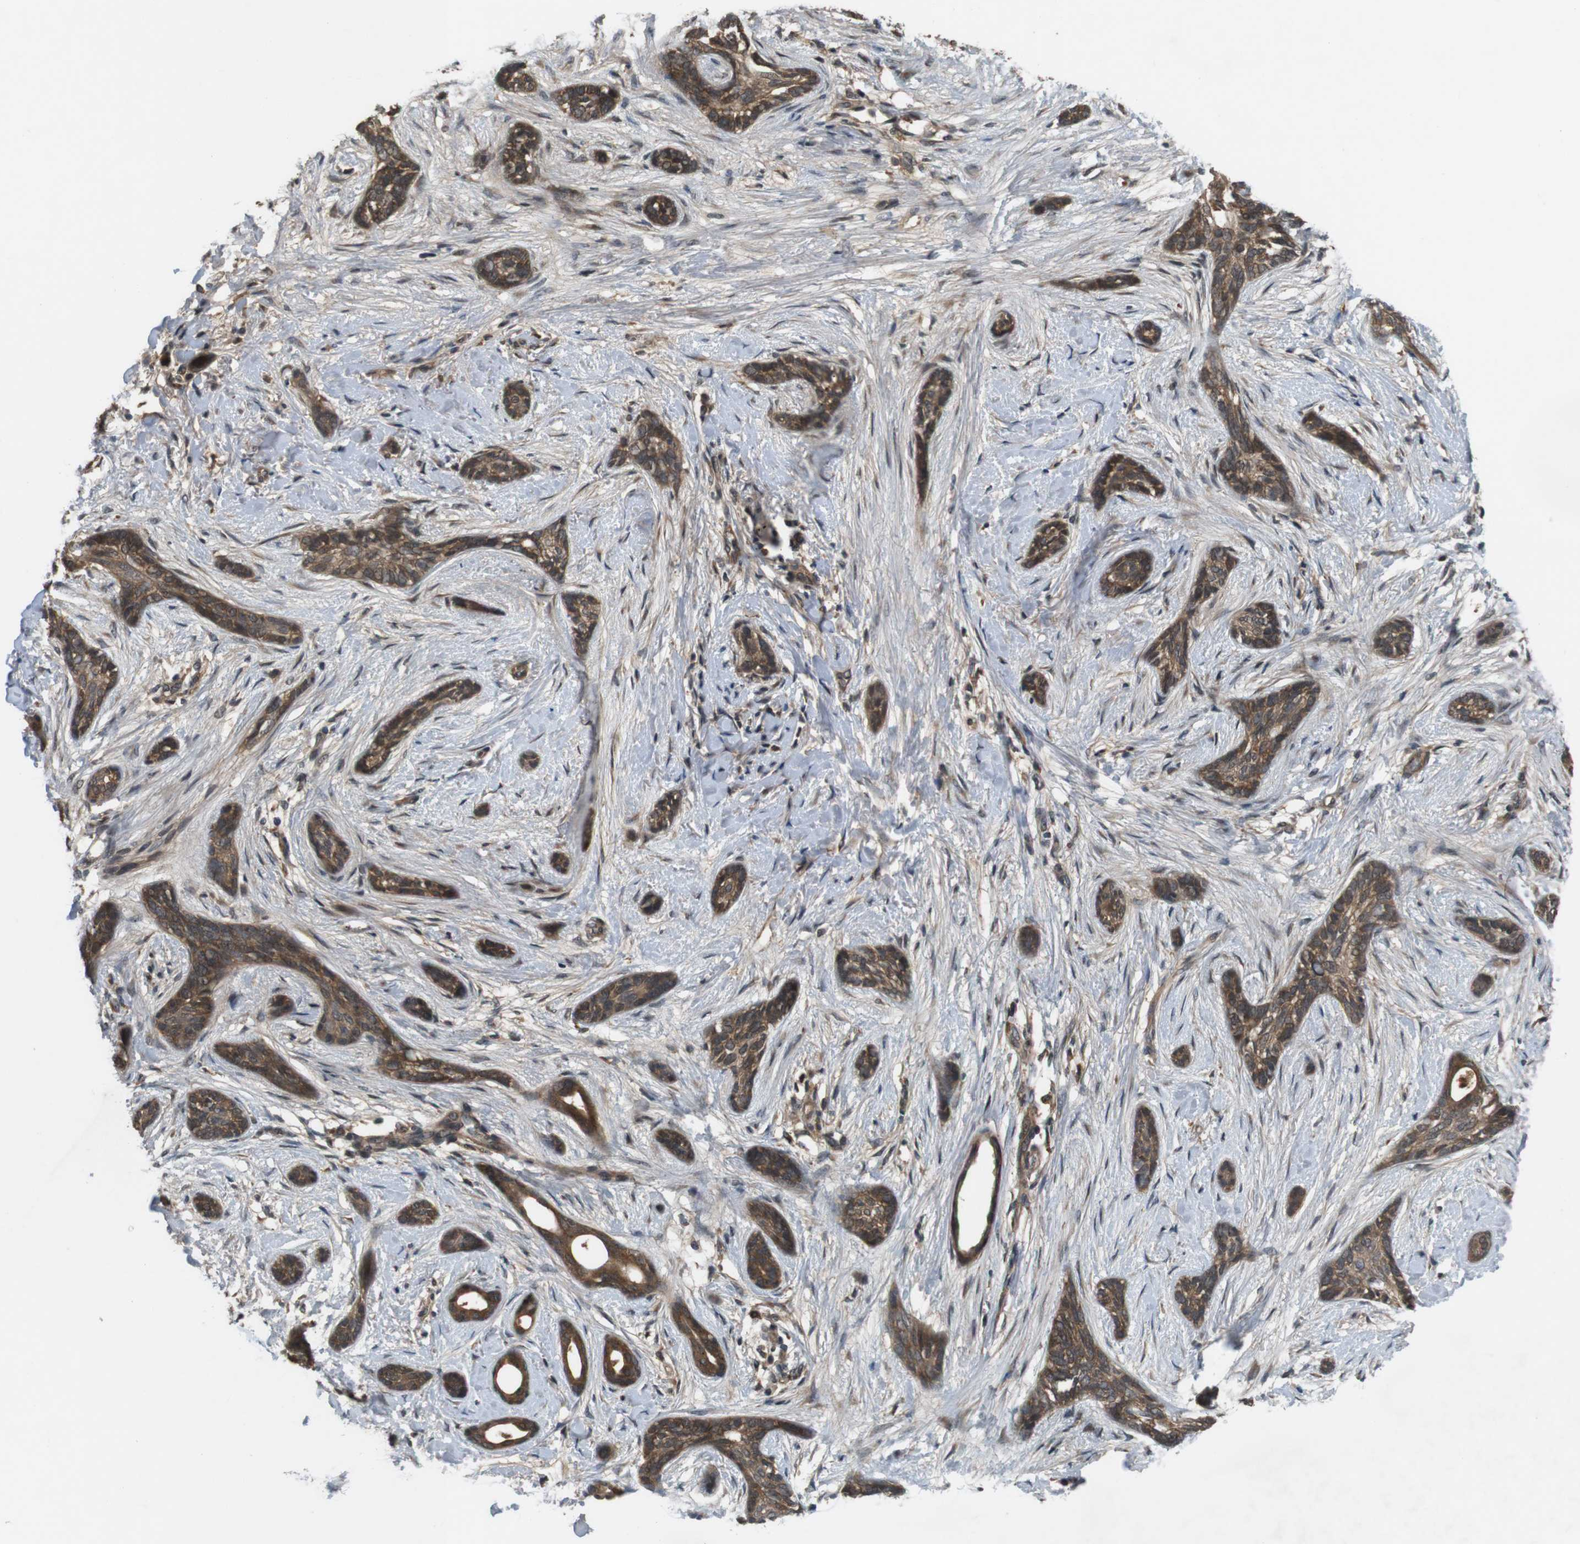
{"staining": {"intensity": "moderate", "quantity": ">75%", "location": "cytoplasmic/membranous"}, "tissue": "skin cancer", "cell_type": "Tumor cells", "image_type": "cancer", "snomed": [{"axis": "morphology", "description": "Basal cell carcinoma"}, {"axis": "morphology", "description": "Adnexal tumor, benign"}, {"axis": "topography", "description": "Skin"}], "caption": "Human skin benign adnexal tumor stained with a brown dye reveals moderate cytoplasmic/membranous positive expression in about >75% of tumor cells.", "gene": "NFKBIE", "patient": {"sex": "female", "age": 42}}